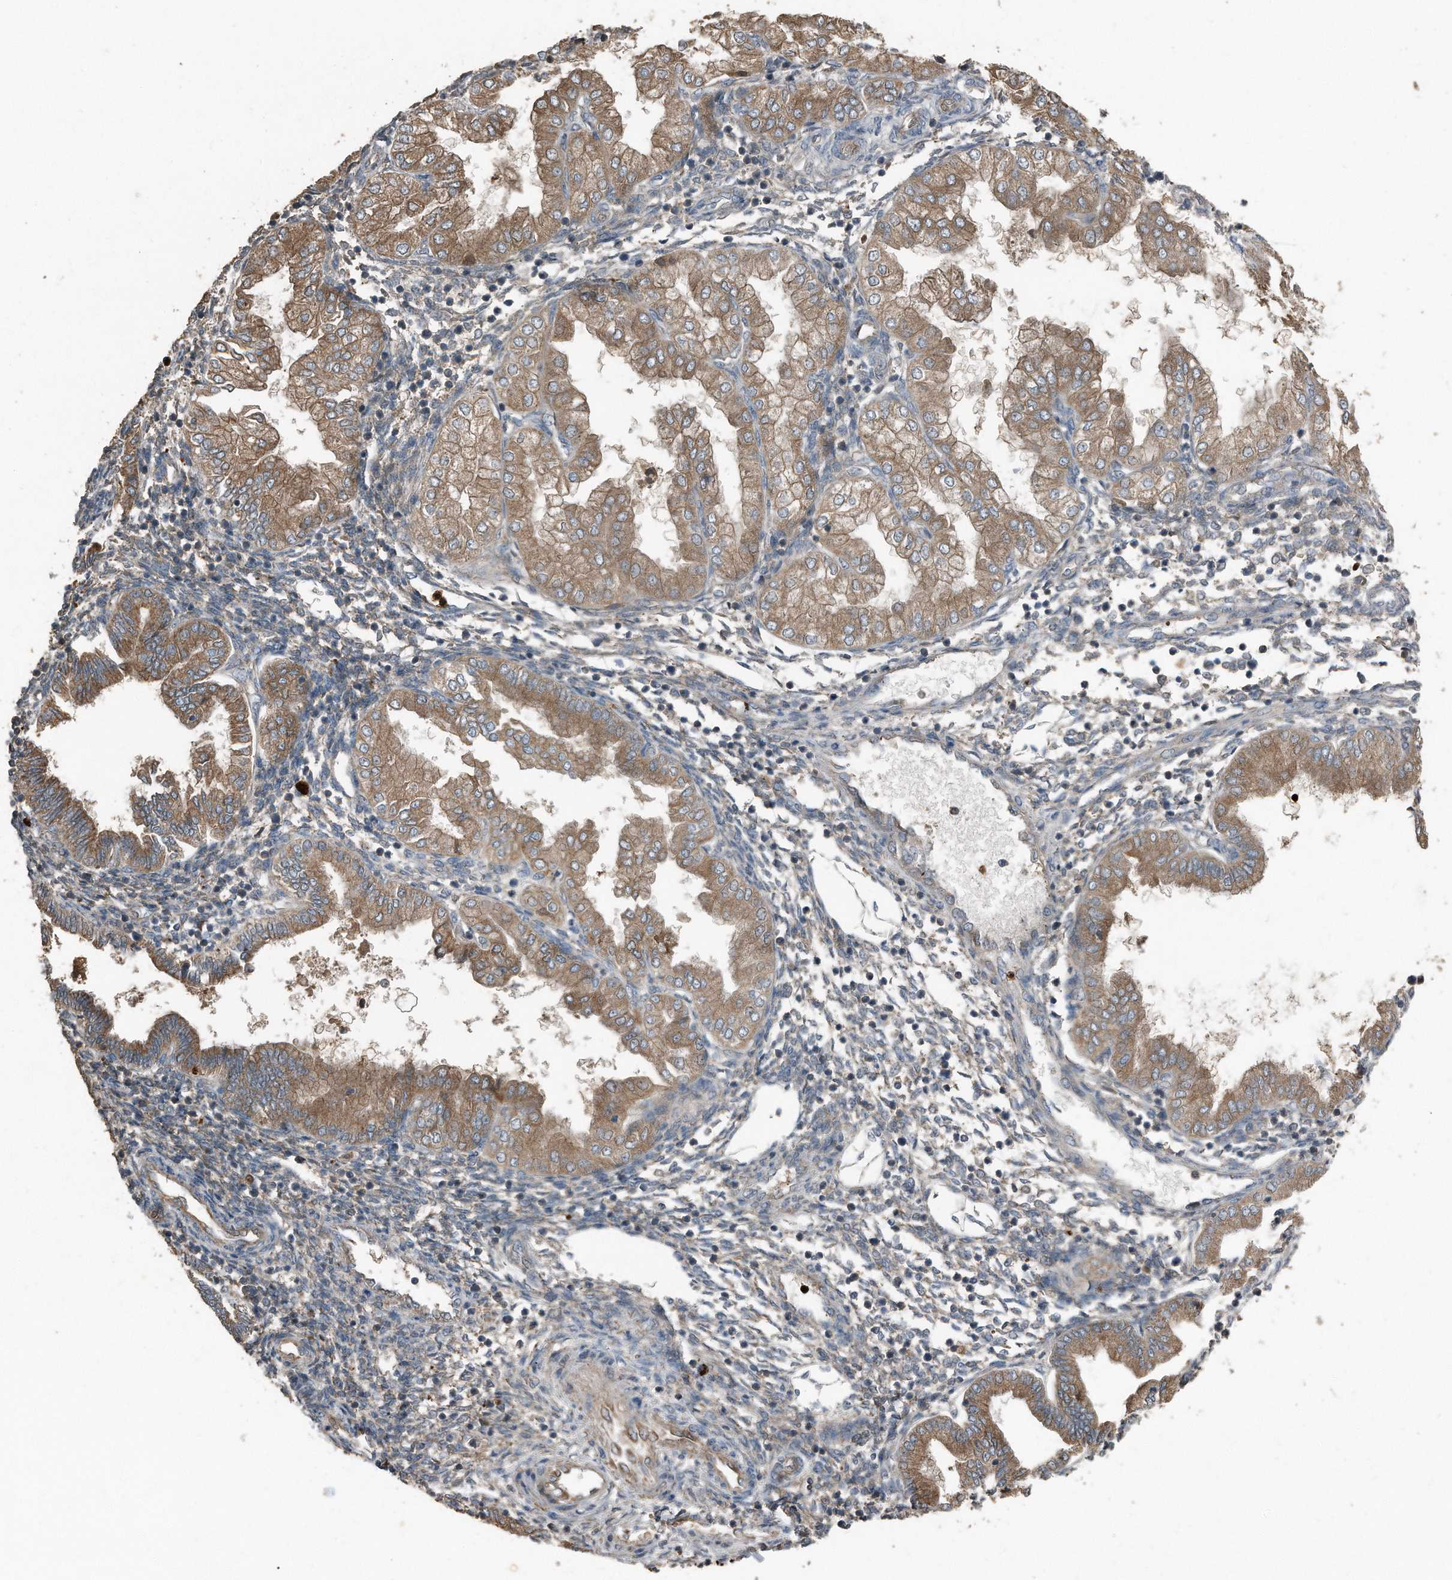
{"staining": {"intensity": "negative", "quantity": "none", "location": "none"}, "tissue": "endometrium", "cell_type": "Cells in endometrial stroma", "image_type": "normal", "snomed": [{"axis": "morphology", "description": "Normal tissue, NOS"}, {"axis": "topography", "description": "Endometrium"}], "caption": "This is a histopathology image of immunohistochemistry staining of normal endometrium, which shows no expression in cells in endometrial stroma.", "gene": "C9", "patient": {"sex": "female", "age": 53}}